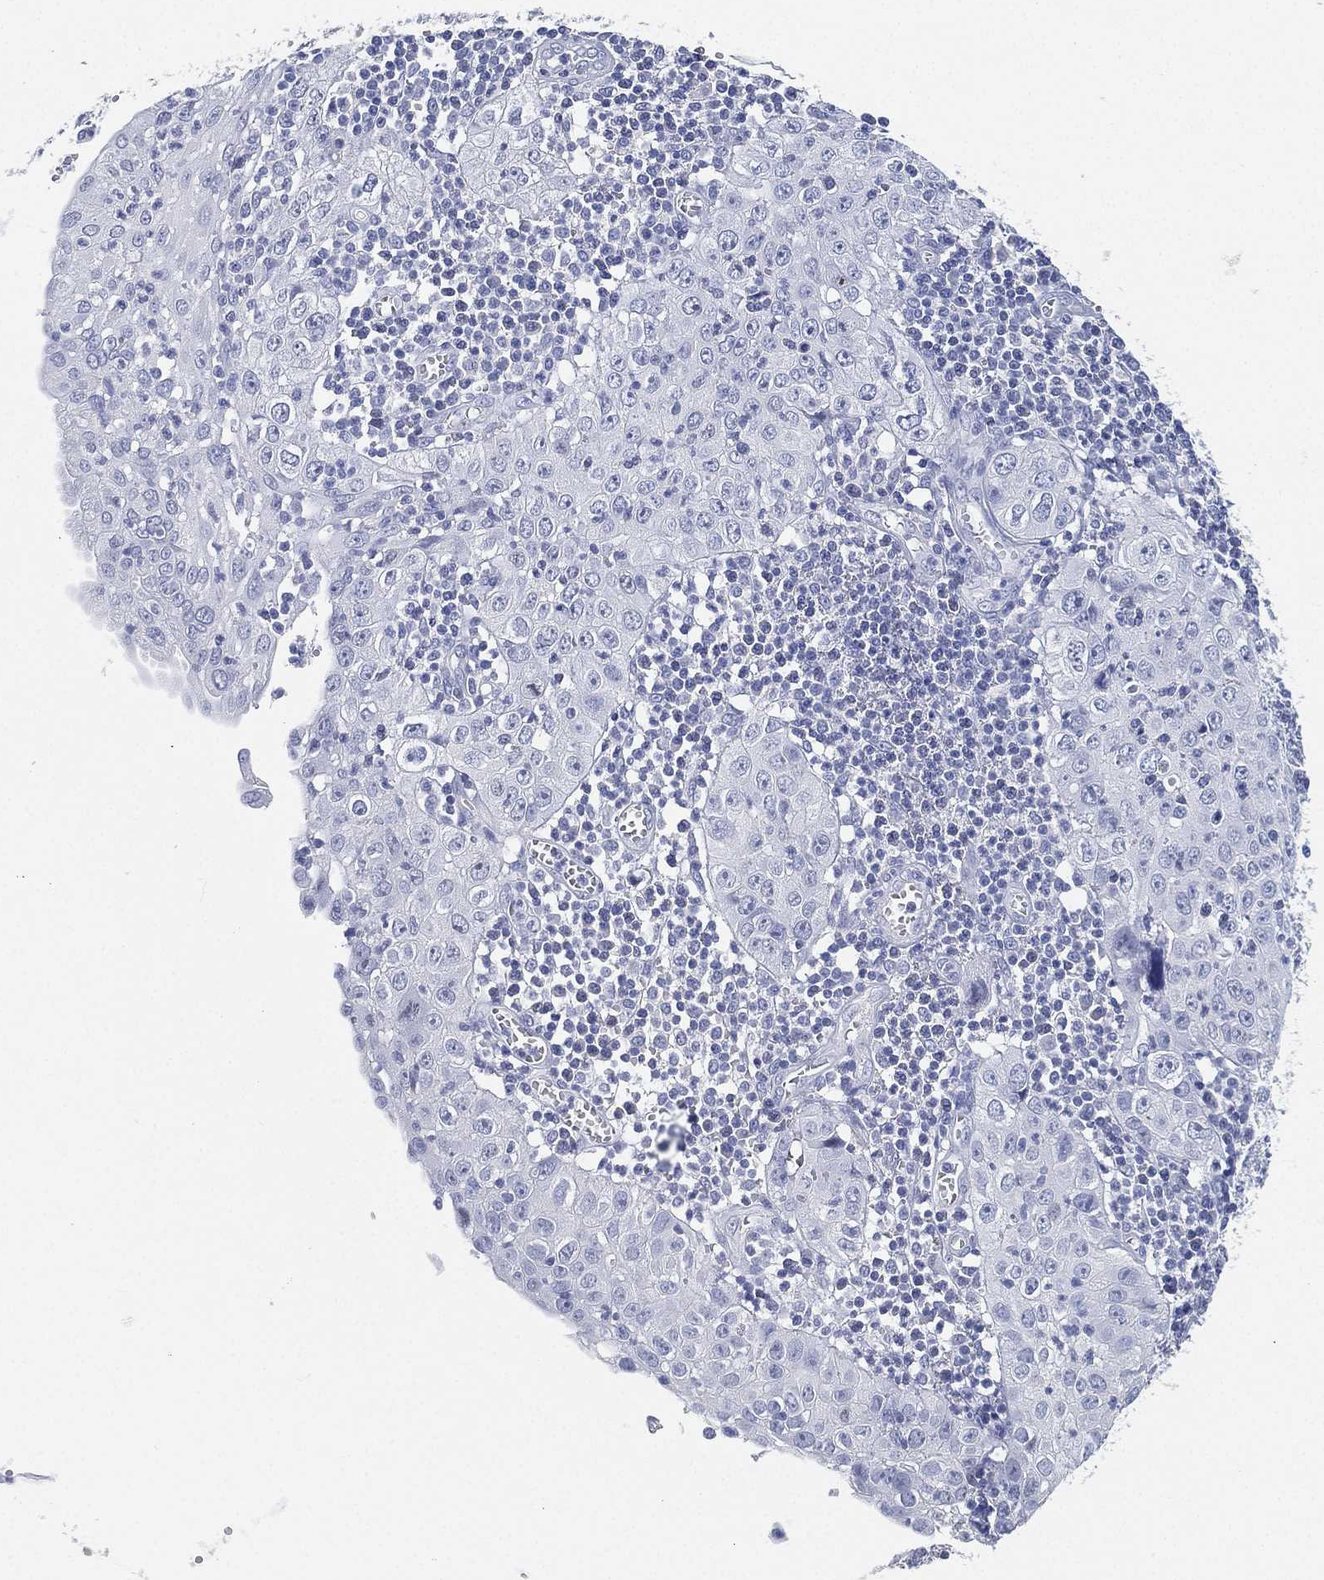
{"staining": {"intensity": "negative", "quantity": "none", "location": "none"}, "tissue": "cervical cancer", "cell_type": "Tumor cells", "image_type": "cancer", "snomed": [{"axis": "morphology", "description": "Squamous cell carcinoma, NOS"}, {"axis": "topography", "description": "Cervix"}], "caption": "Immunohistochemistry (IHC) of cervical cancer (squamous cell carcinoma) demonstrates no expression in tumor cells.", "gene": "FAM187B", "patient": {"sex": "female", "age": 24}}